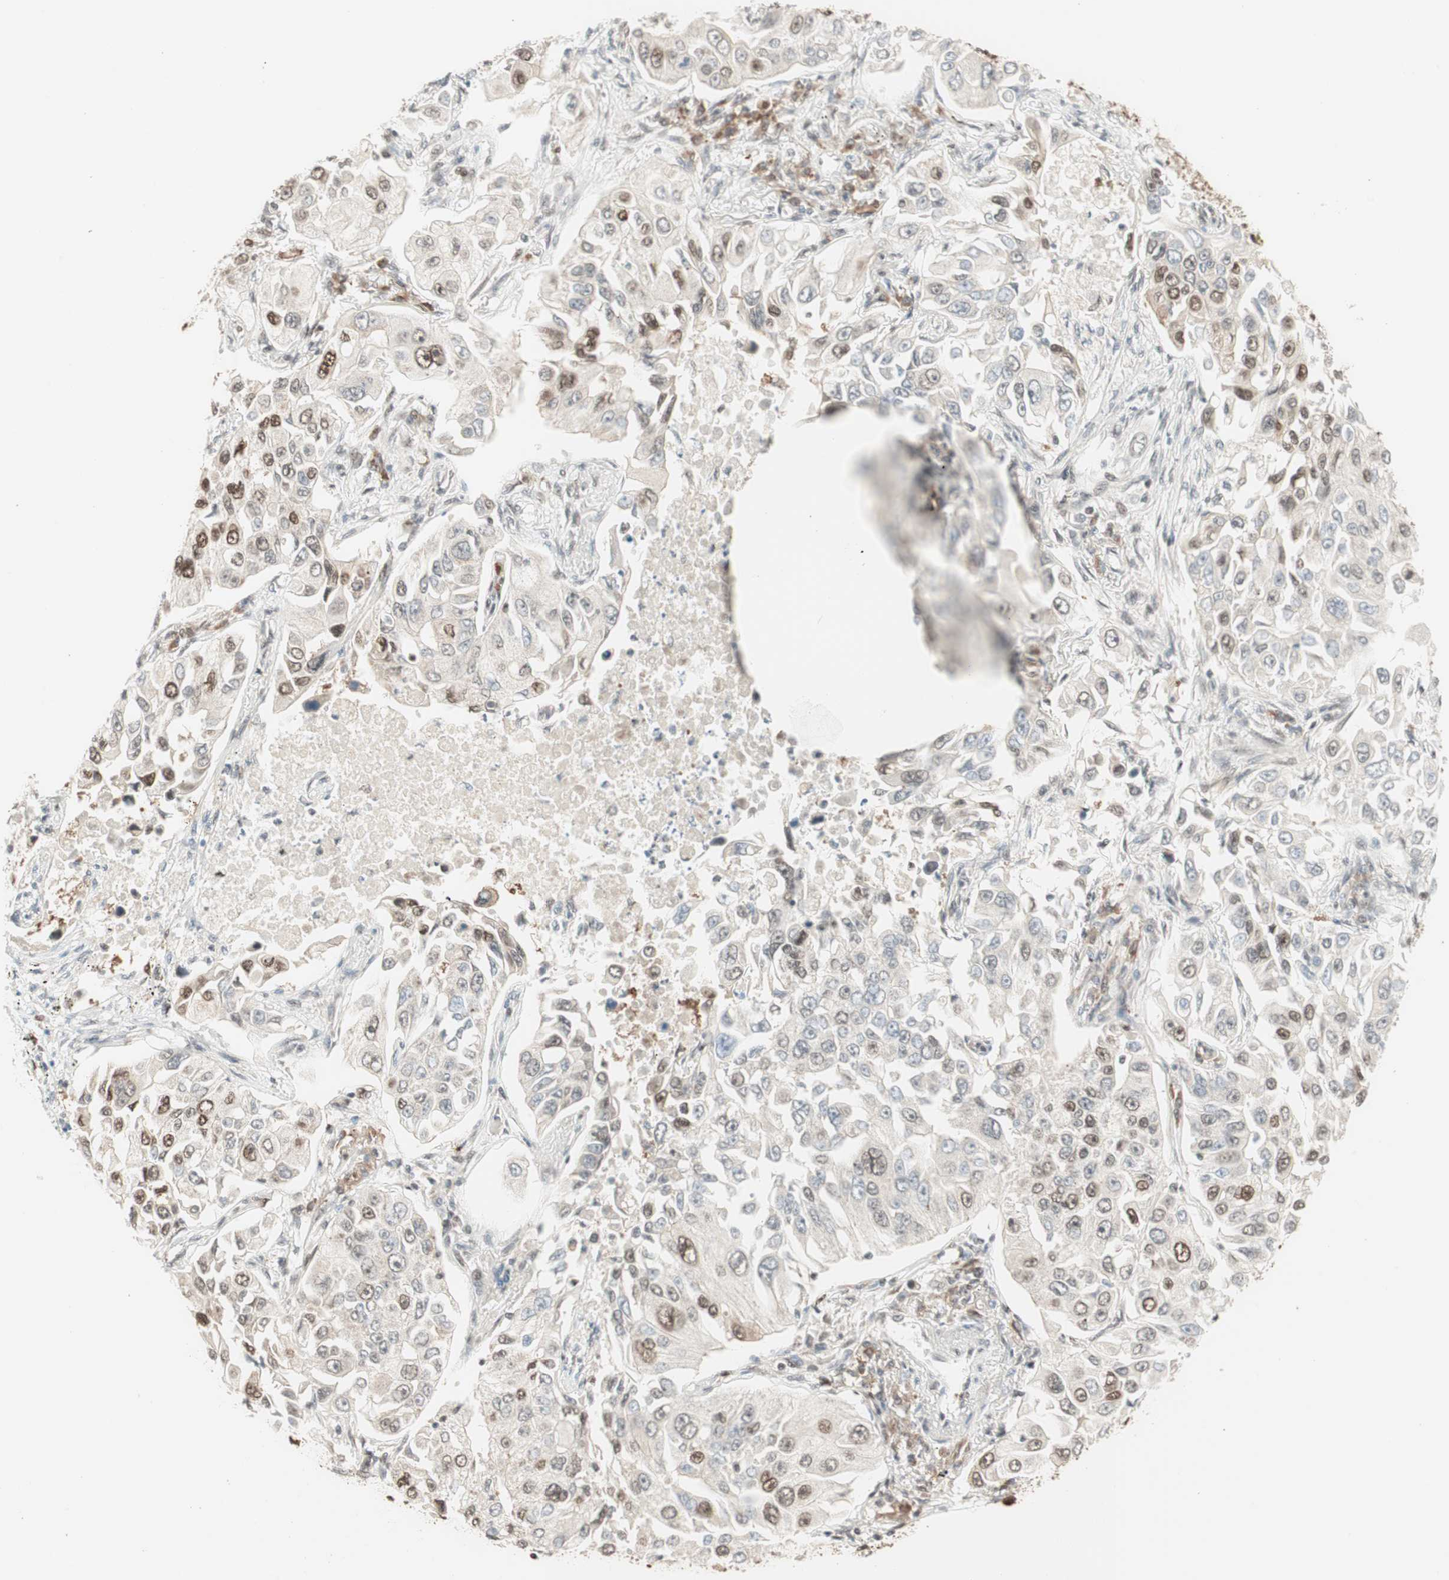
{"staining": {"intensity": "strong", "quantity": "25%-75%", "location": "nuclear"}, "tissue": "lung cancer", "cell_type": "Tumor cells", "image_type": "cancer", "snomed": [{"axis": "morphology", "description": "Adenocarcinoma, NOS"}, {"axis": "topography", "description": "Lung"}], "caption": "Protein expression analysis of lung cancer reveals strong nuclear positivity in about 25%-75% of tumor cells.", "gene": "SMARCE1", "patient": {"sex": "male", "age": 84}}